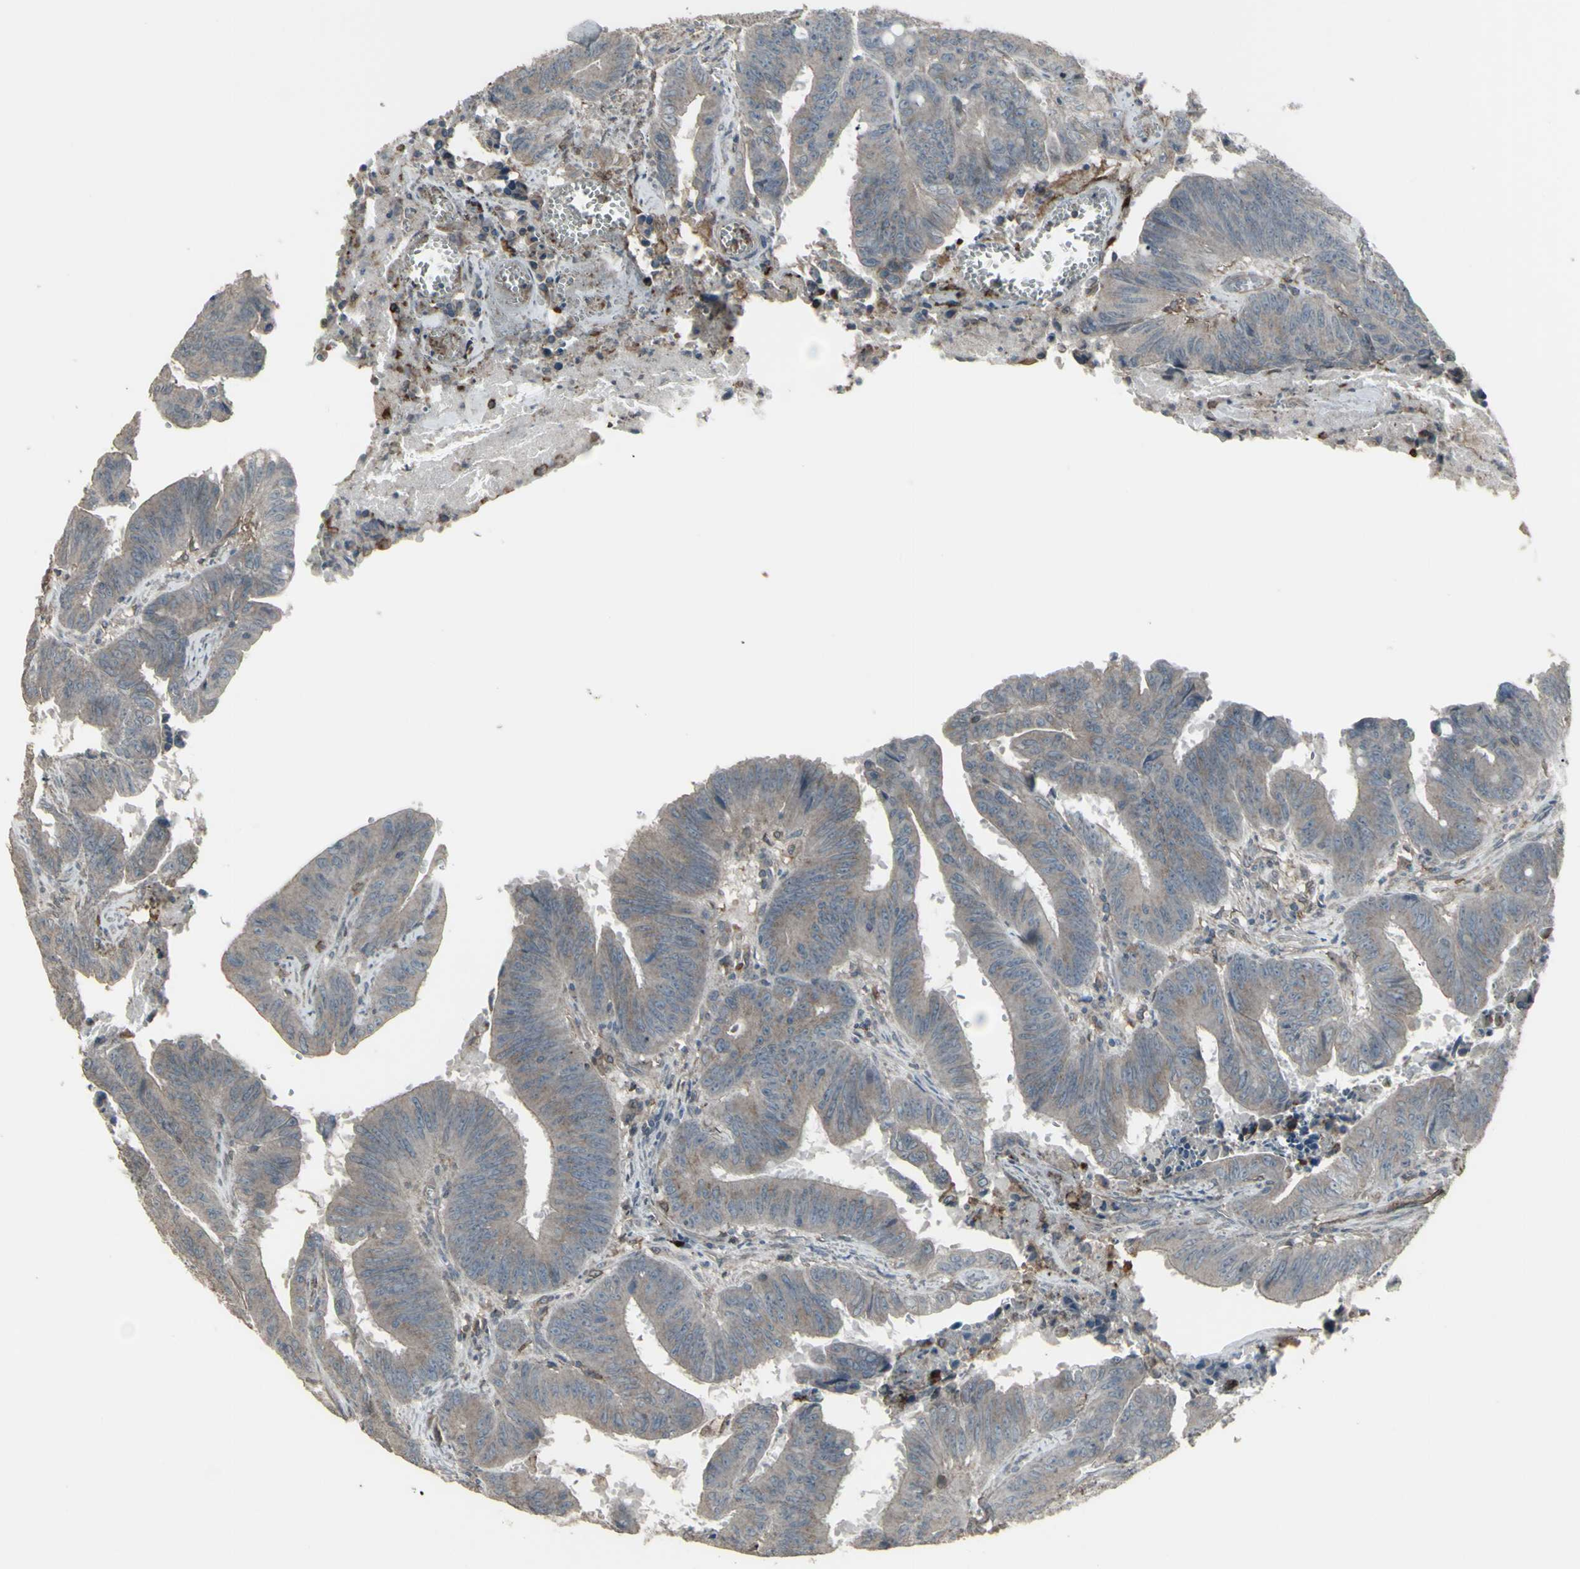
{"staining": {"intensity": "weak", "quantity": ">75%", "location": "cytoplasmic/membranous"}, "tissue": "colorectal cancer", "cell_type": "Tumor cells", "image_type": "cancer", "snomed": [{"axis": "morphology", "description": "Adenocarcinoma, NOS"}, {"axis": "topography", "description": "Colon"}], "caption": "A brown stain highlights weak cytoplasmic/membranous positivity of a protein in human colorectal adenocarcinoma tumor cells. Nuclei are stained in blue.", "gene": "SMO", "patient": {"sex": "male", "age": 45}}